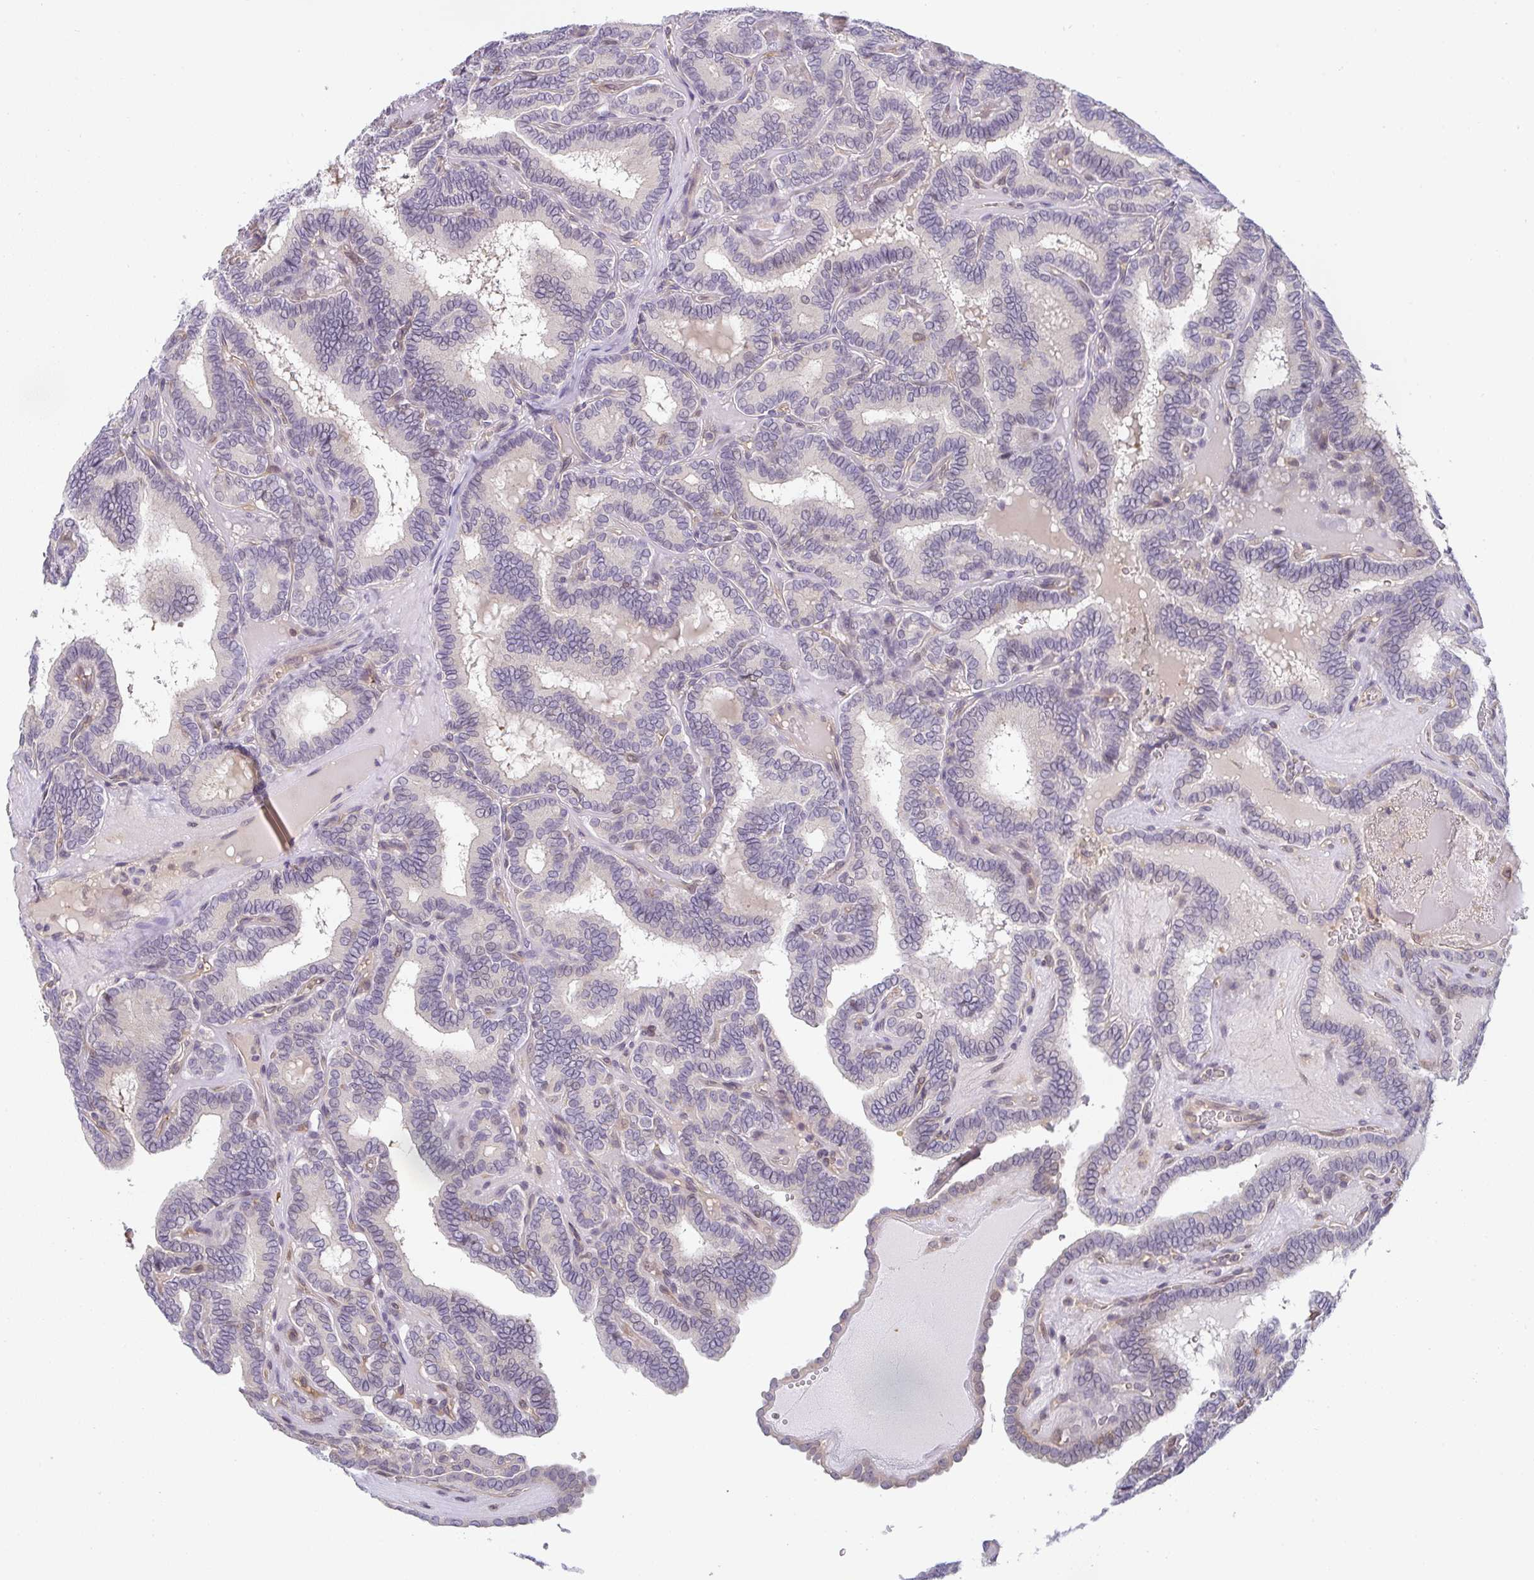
{"staining": {"intensity": "negative", "quantity": "none", "location": "none"}, "tissue": "thyroid cancer", "cell_type": "Tumor cells", "image_type": "cancer", "snomed": [{"axis": "morphology", "description": "Papillary adenocarcinoma, NOS"}, {"axis": "topography", "description": "Thyroid gland"}], "caption": "Tumor cells show no significant positivity in papillary adenocarcinoma (thyroid).", "gene": "GSDMB", "patient": {"sex": "female", "age": 21}}